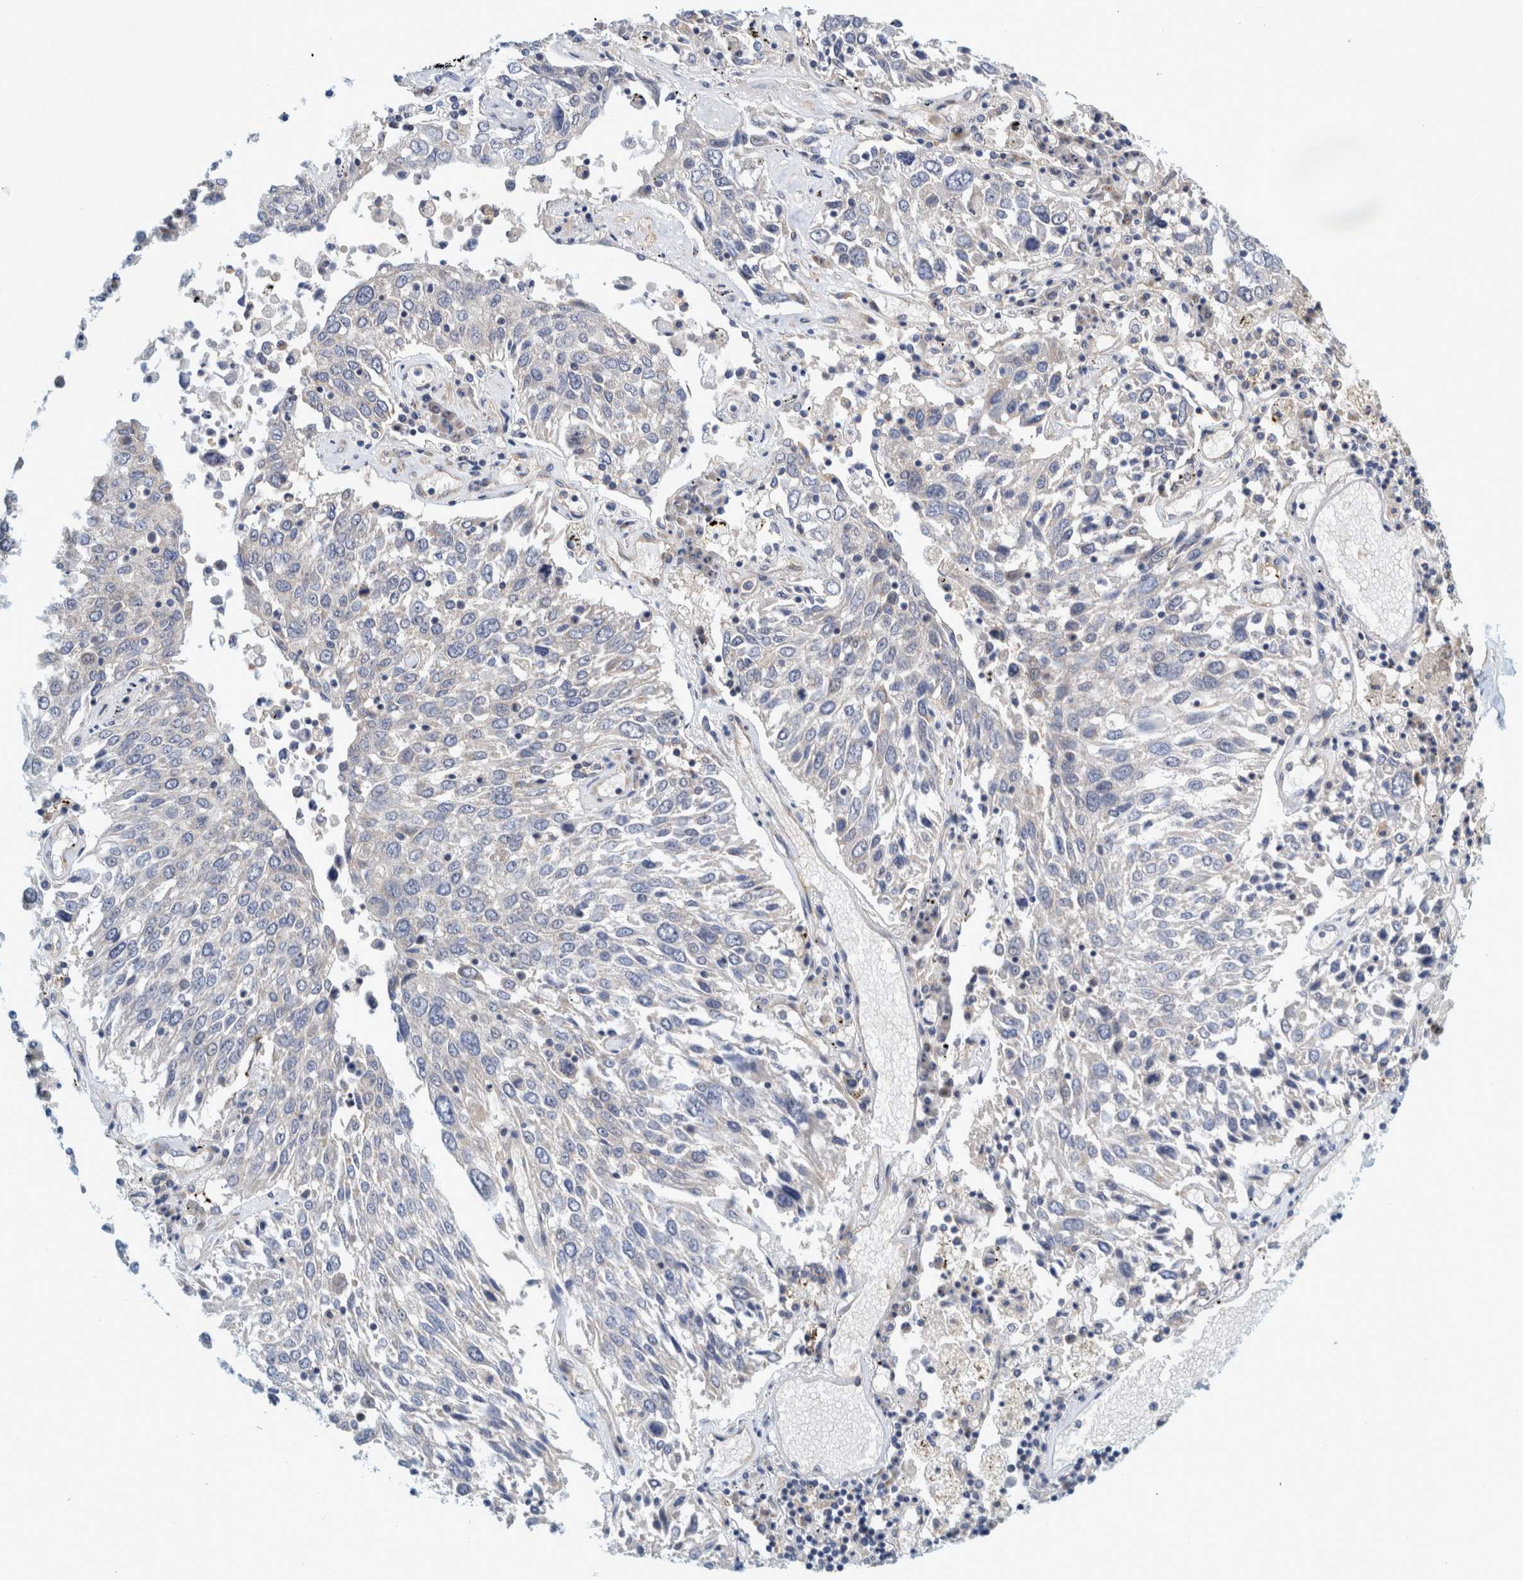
{"staining": {"intensity": "negative", "quantity": "none", "location": "none"}, "tissue": "lung cancer", "cell_type": "Tumor cells", "image_type": "cancer", "snomed": [{"axis": "morphology", "description": "Squamous cell carcinoma, NOS"}, {"axis": "topography", "description": "Lung"}], "caption": "Immunohistochemistry (IHC) histopathology image of human lung cancer (squamous cell carcinoma) stained for a protein (brown), which exhibits no positivity in tumor cells.", "gene": "ZNF324B", "patient": {"sex": "male", "age": 65}}